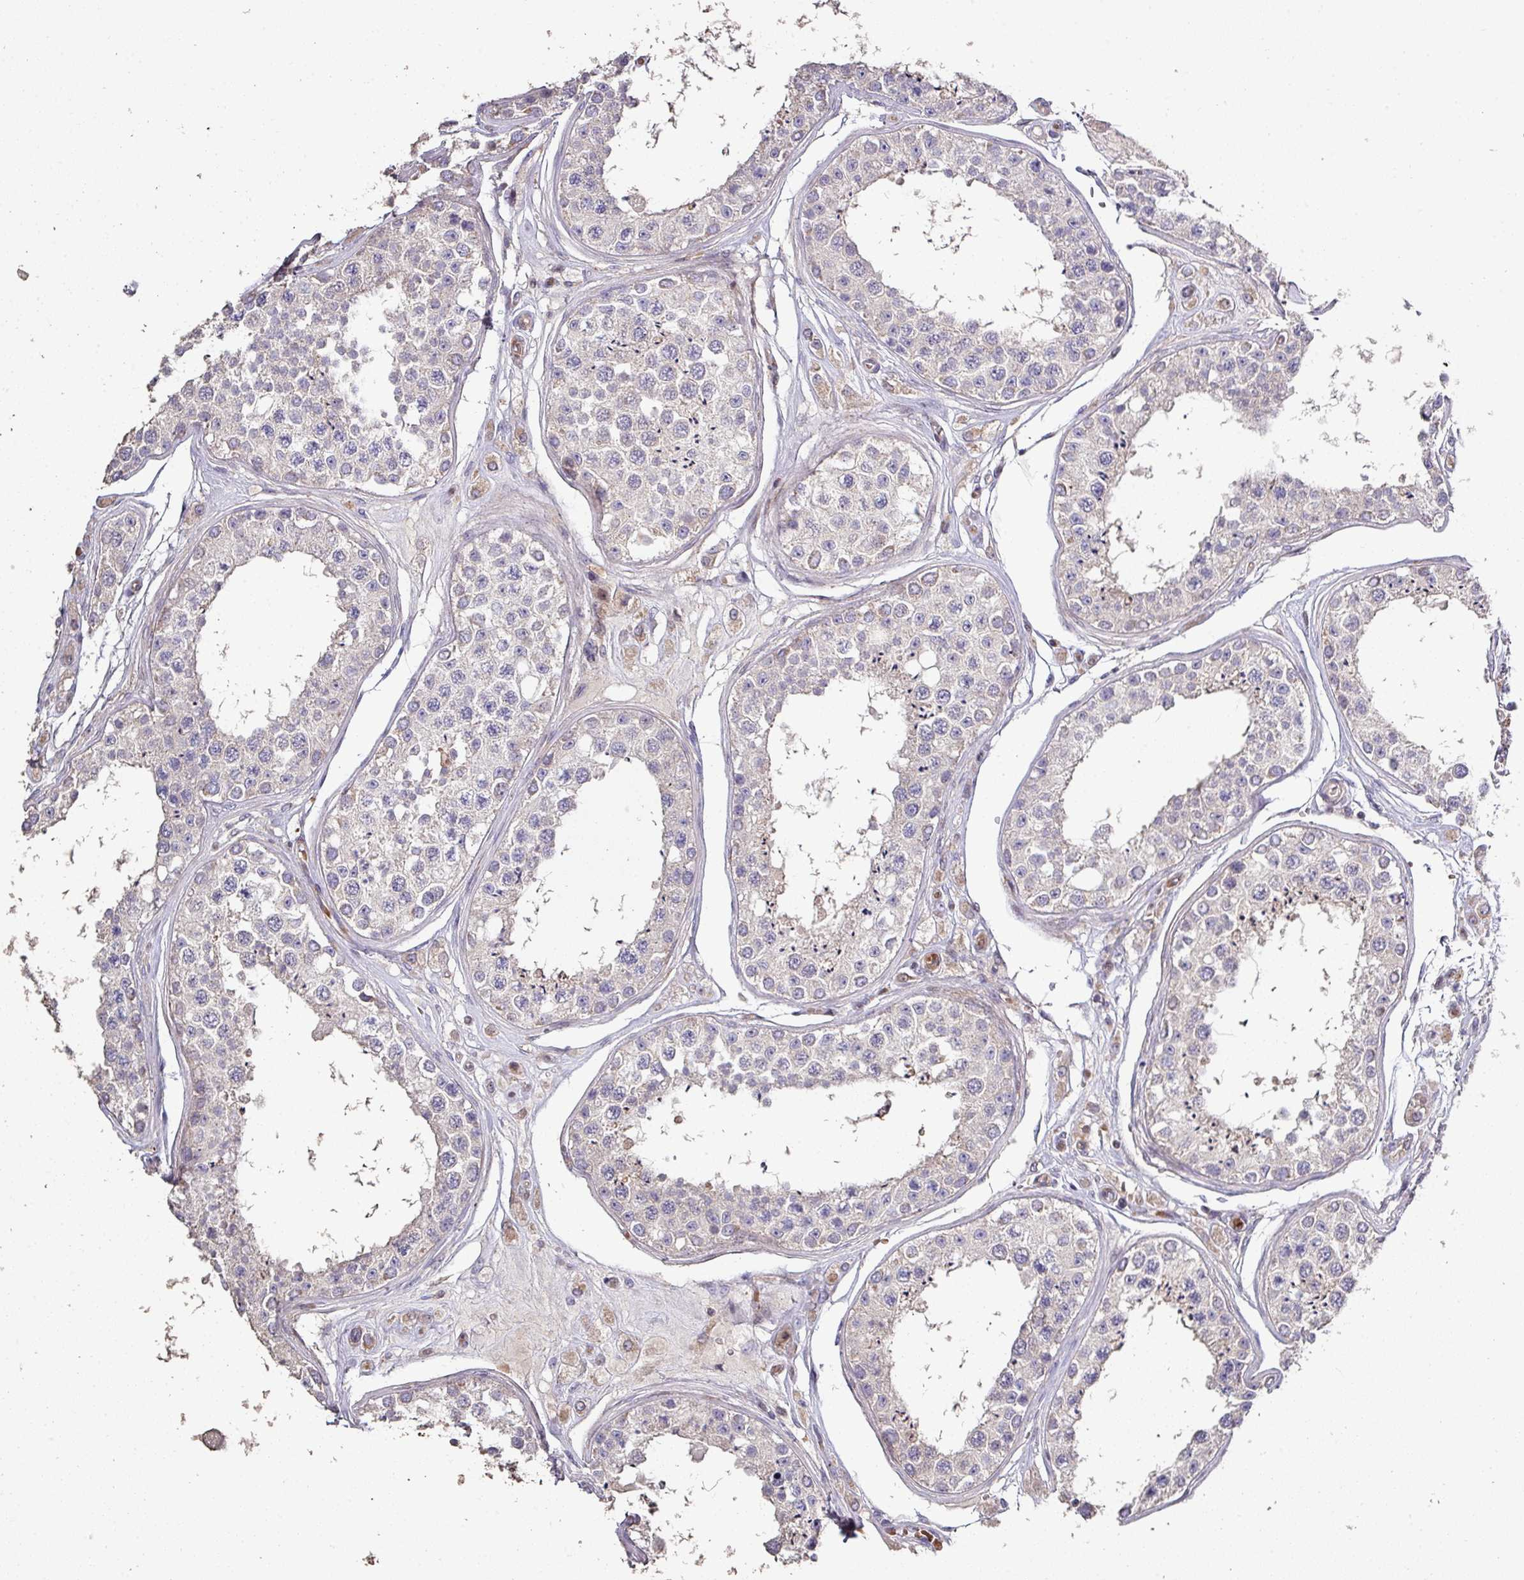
{"staining": {"intensity": "negative", "quantity": "none", "location": "none"}, "tissue": "testis", "cell_type": "Cells in seminiferous ducts", "image_type": "normal", "snomed": [{"axis": "morphology", "description": "Normal tissue, NOS"}, {"axis": "topography", "description": "Testis"}], "caption": "Immunohistochemistry of benign testis displays no expression in cells in seminiferous ducts. (DAB IHC, high magnification).", "gene": "RPL23A", "patient": {"sex": "male", "age": 25}}